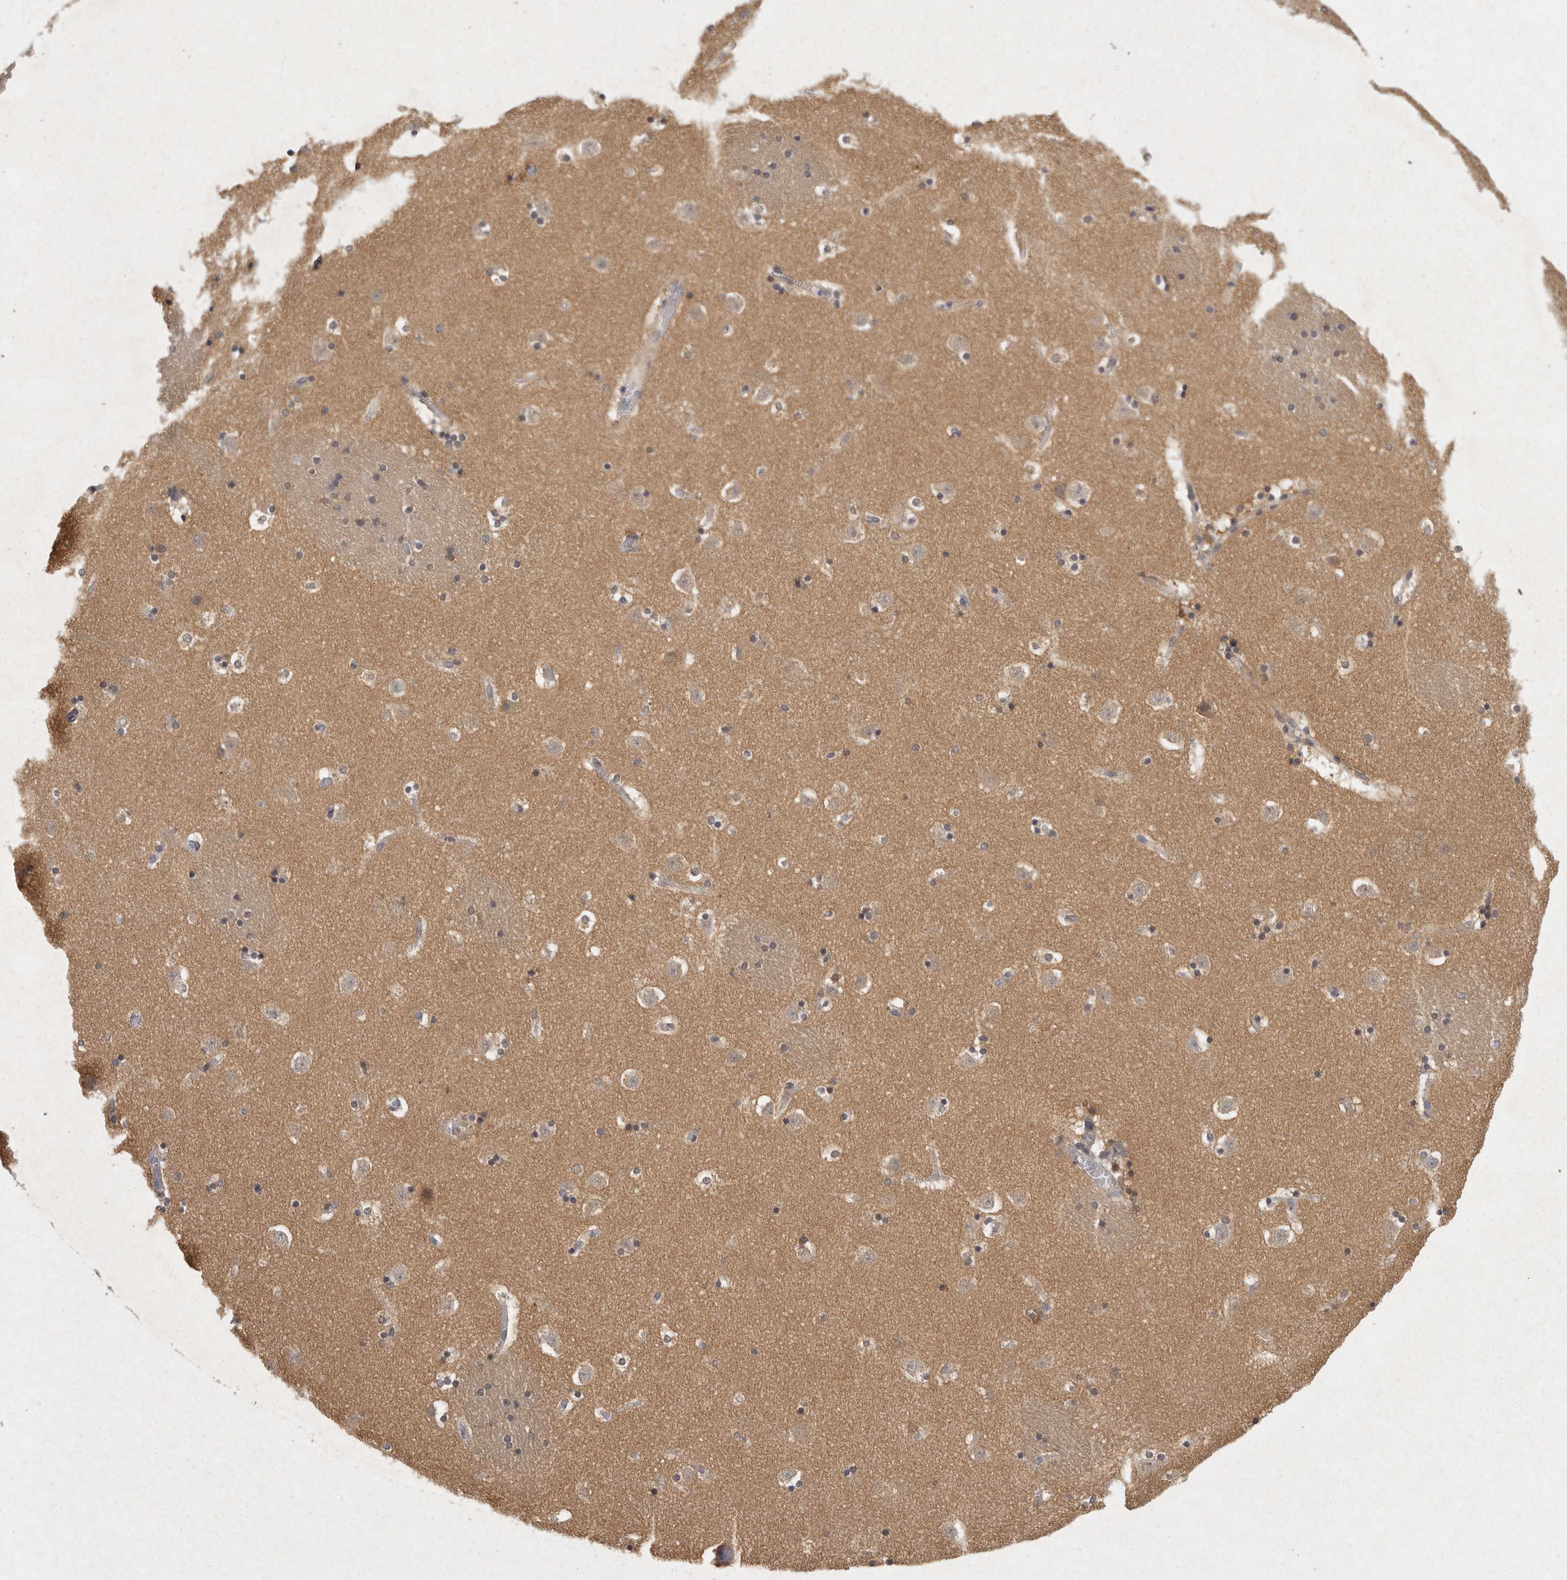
{"staining": {"intensity": "moderate", "quantity": "25%-75%", "location": "cytoplasmic/membranous"}, "tissue": "caudate", "cell_type": "Glial cells", "image_type": "normal", "snomed": [{"axis": "morphology", "description": "Normal tissue, NOS"}, {"axis": "topography", "description": "Lateral ventricle wall"}], "caption": "Moderate cytoplasmic/membranous positivity for a protein is seen in approximately 25%-75% of glial cells of benign caudate using immunohistochemistry (IHC).", "gene": "ACAT2", "patient": {"sex": "male", "age": 45}}